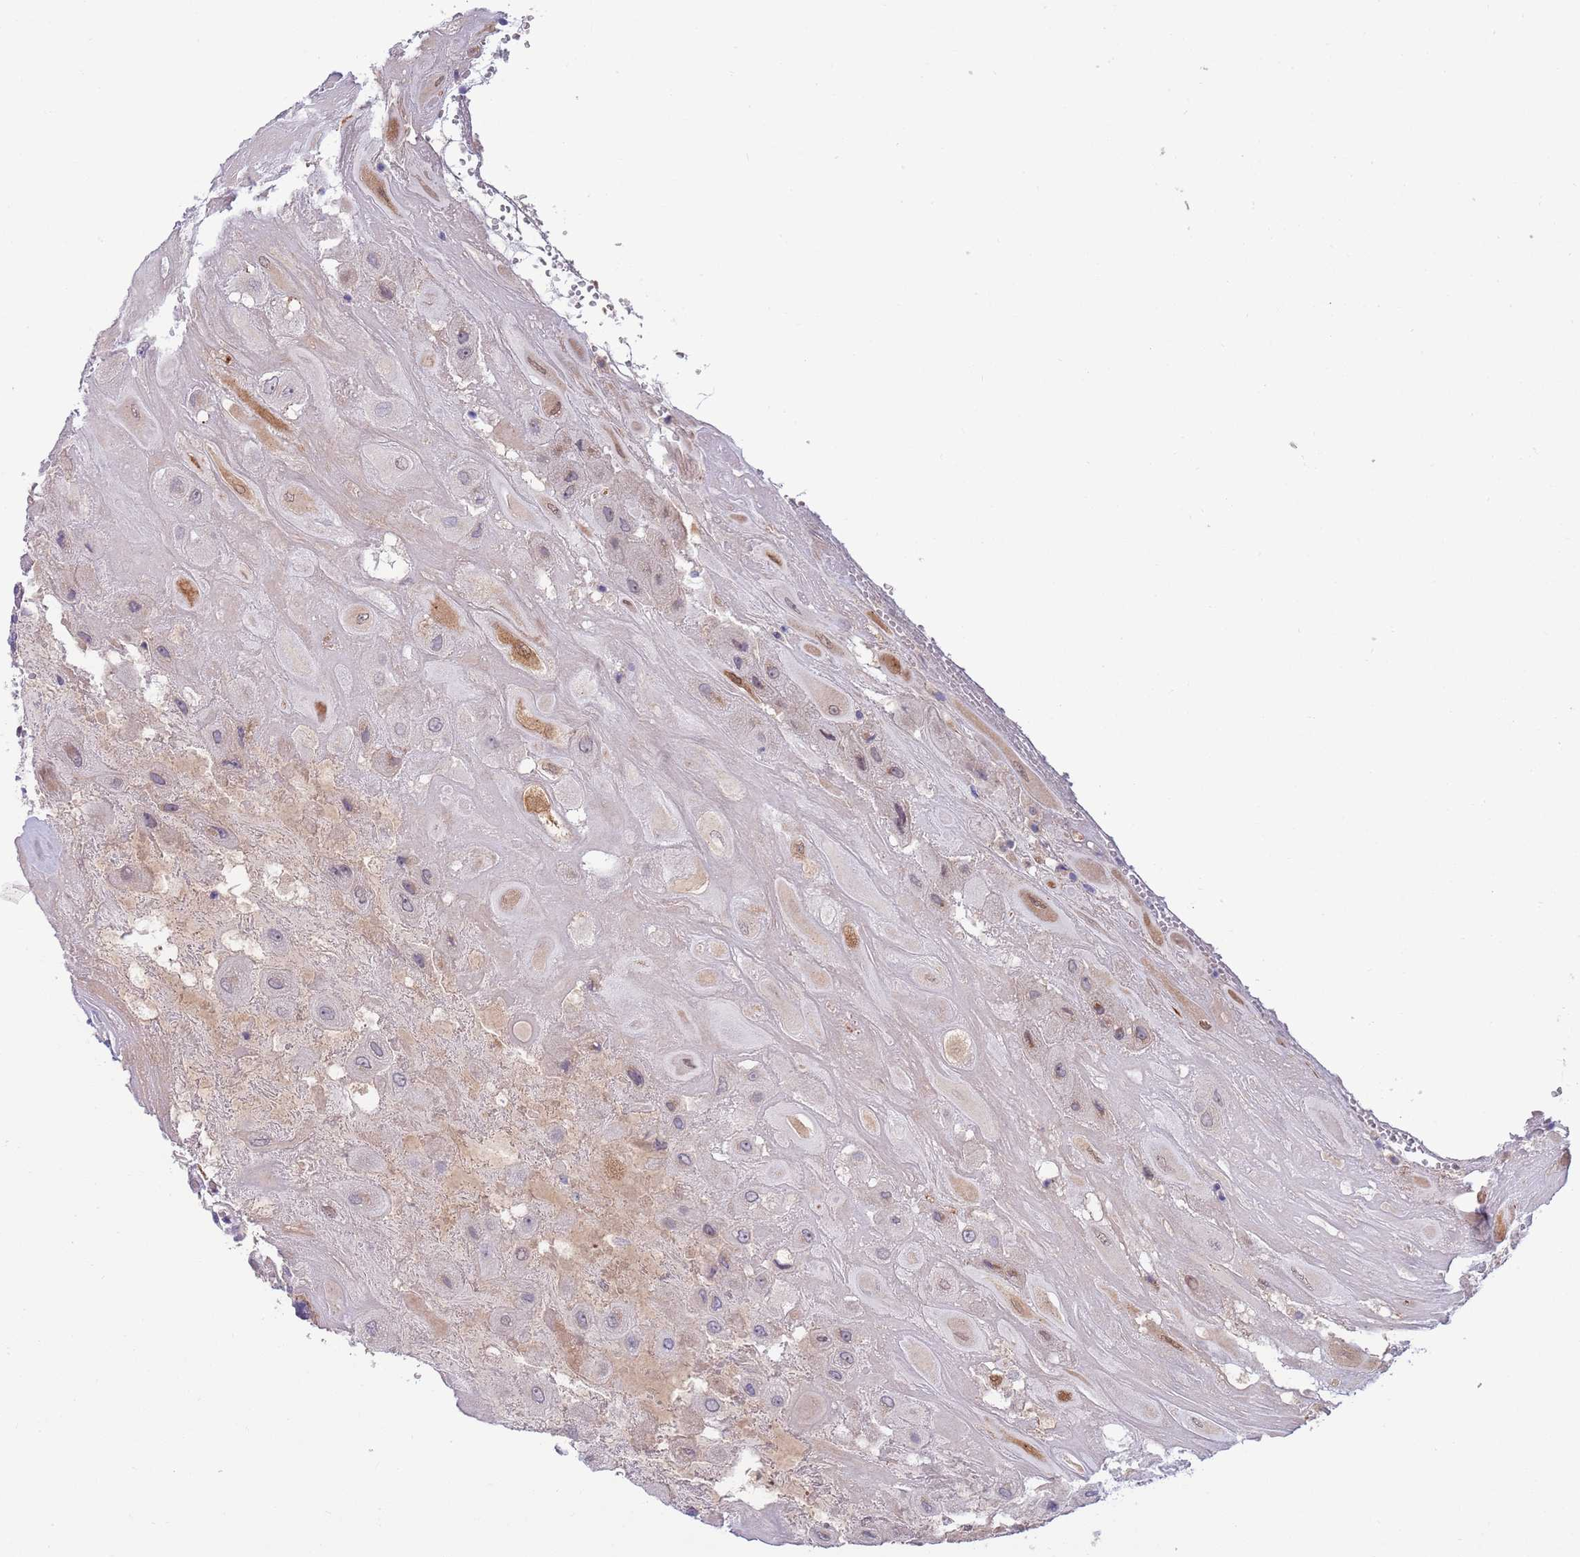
{"staining": {"intensity": "moderate", "quantity": "<25%", "location": "cytoplasmic/membranous,nuclear"}, "tissue": "placenta", "cell_type": "Decidual cells", "image_type": "normal", "snomed": [{"axis": "morphology", "description": "Normal tissue, NOS"}, {"axis": "topography", "description": "Placenta"}], "caption": "An immunohistochemistry histopathology image of benign tissue is shown. Protein staining in brown highlights moderate cytoplasmic/membranous,nuclear positivity in placenta within decidual cells.", "gene": "NLRP6", "patient": {"sex": "female", "age": 32}}